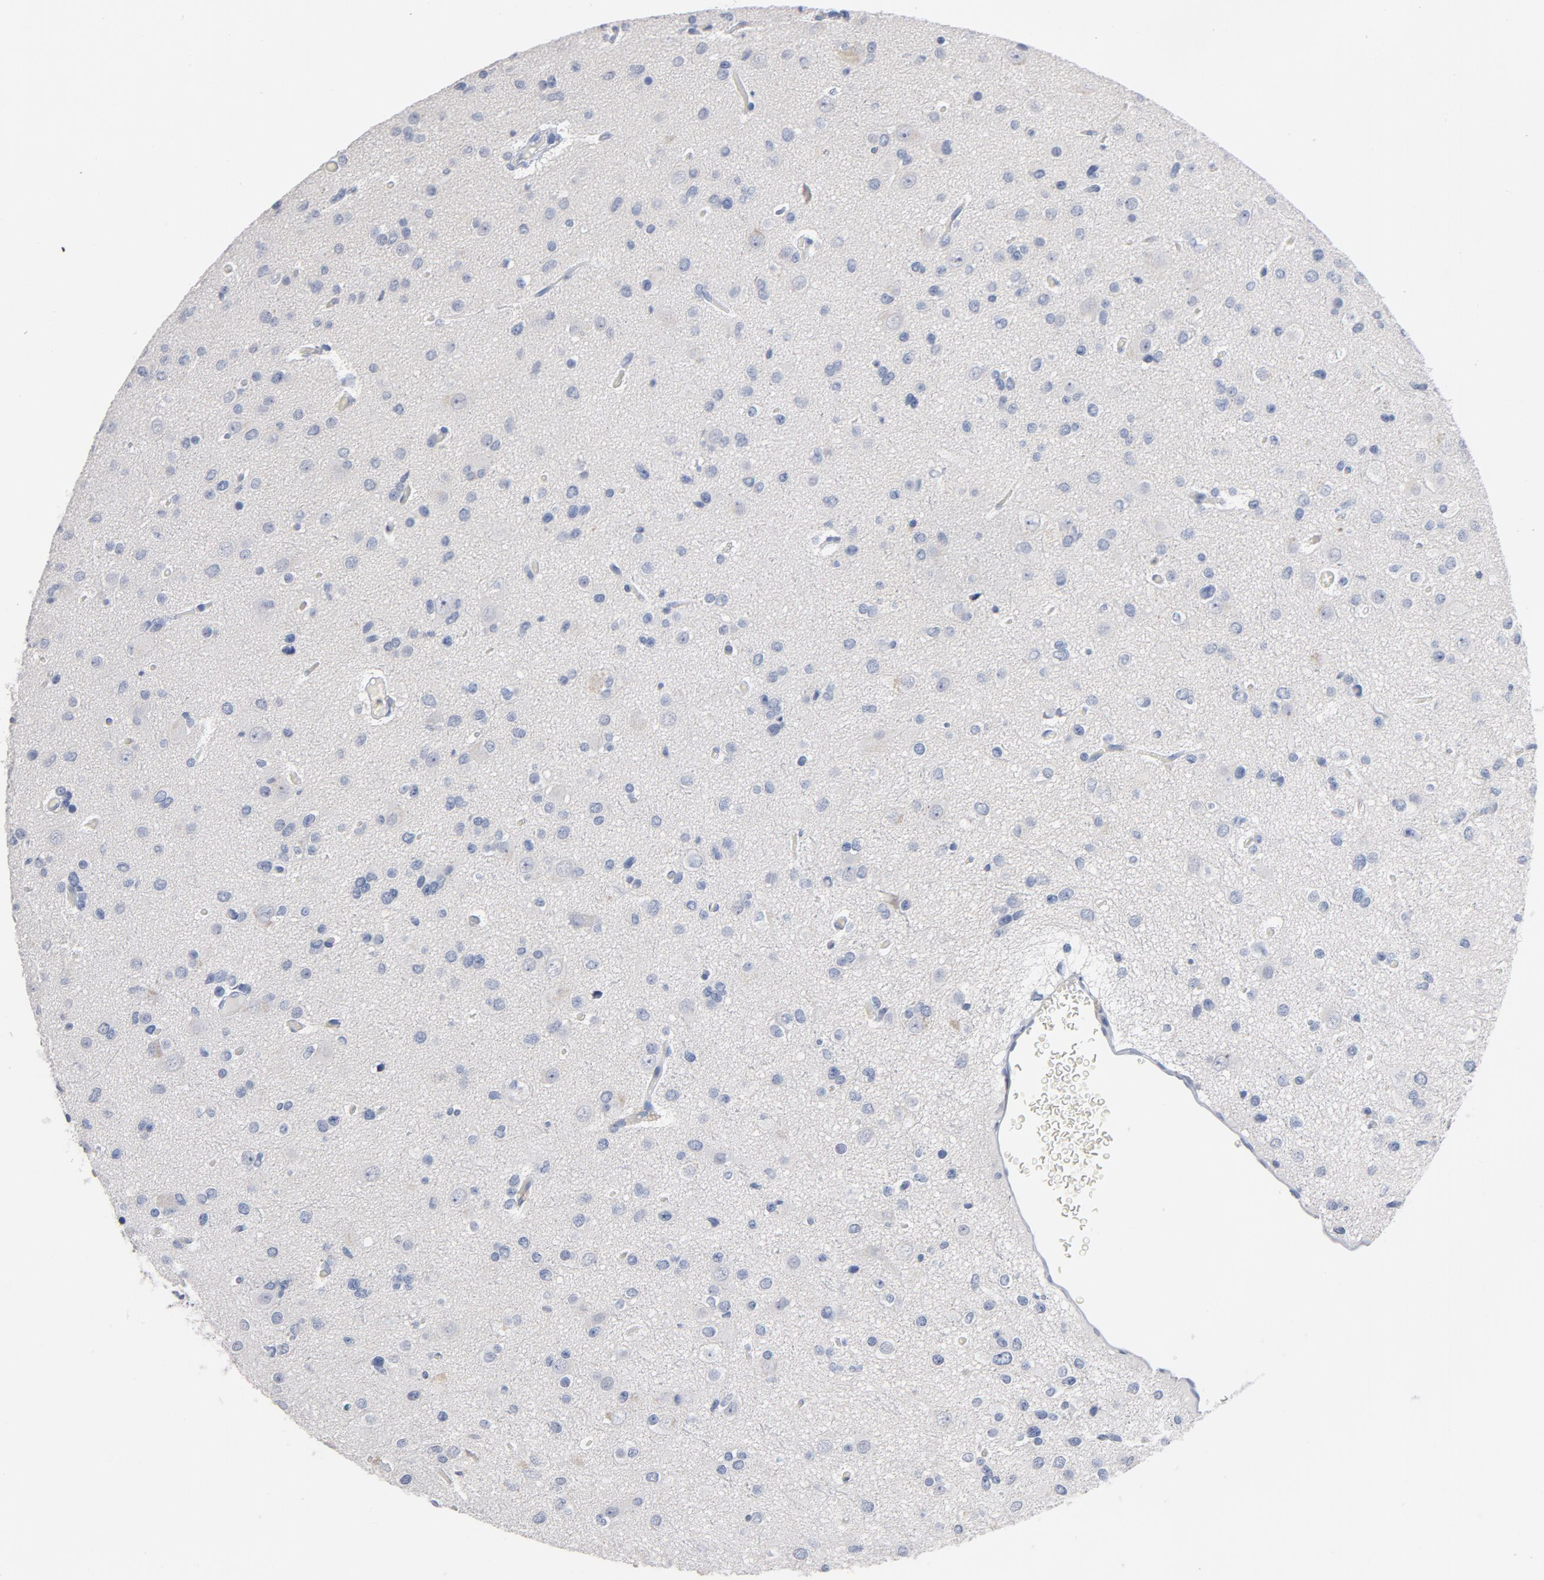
{"staining": {"intensity": "negative", "quantity": "none", "location": "none"}, "tissue": "glioma", "cell_type": "Tumor cells", "image_type": "cancer", "snomed": [{"axis": "morphology", "description": "Glioma, malignant, Low grade"}, {"axis": "topography", "description": "Brain"}], "caption": "Malignant glioma (low-grade) was stained to show a protein in brown. There is no significant positivity in tumor cells. Brightfield microscopy of IHC stained with DAB (brown) and hematoxylin (blue), captured at high magnification.", "gene": "ZCCHC13", "patient": {"sex": "male", "age": 42}}